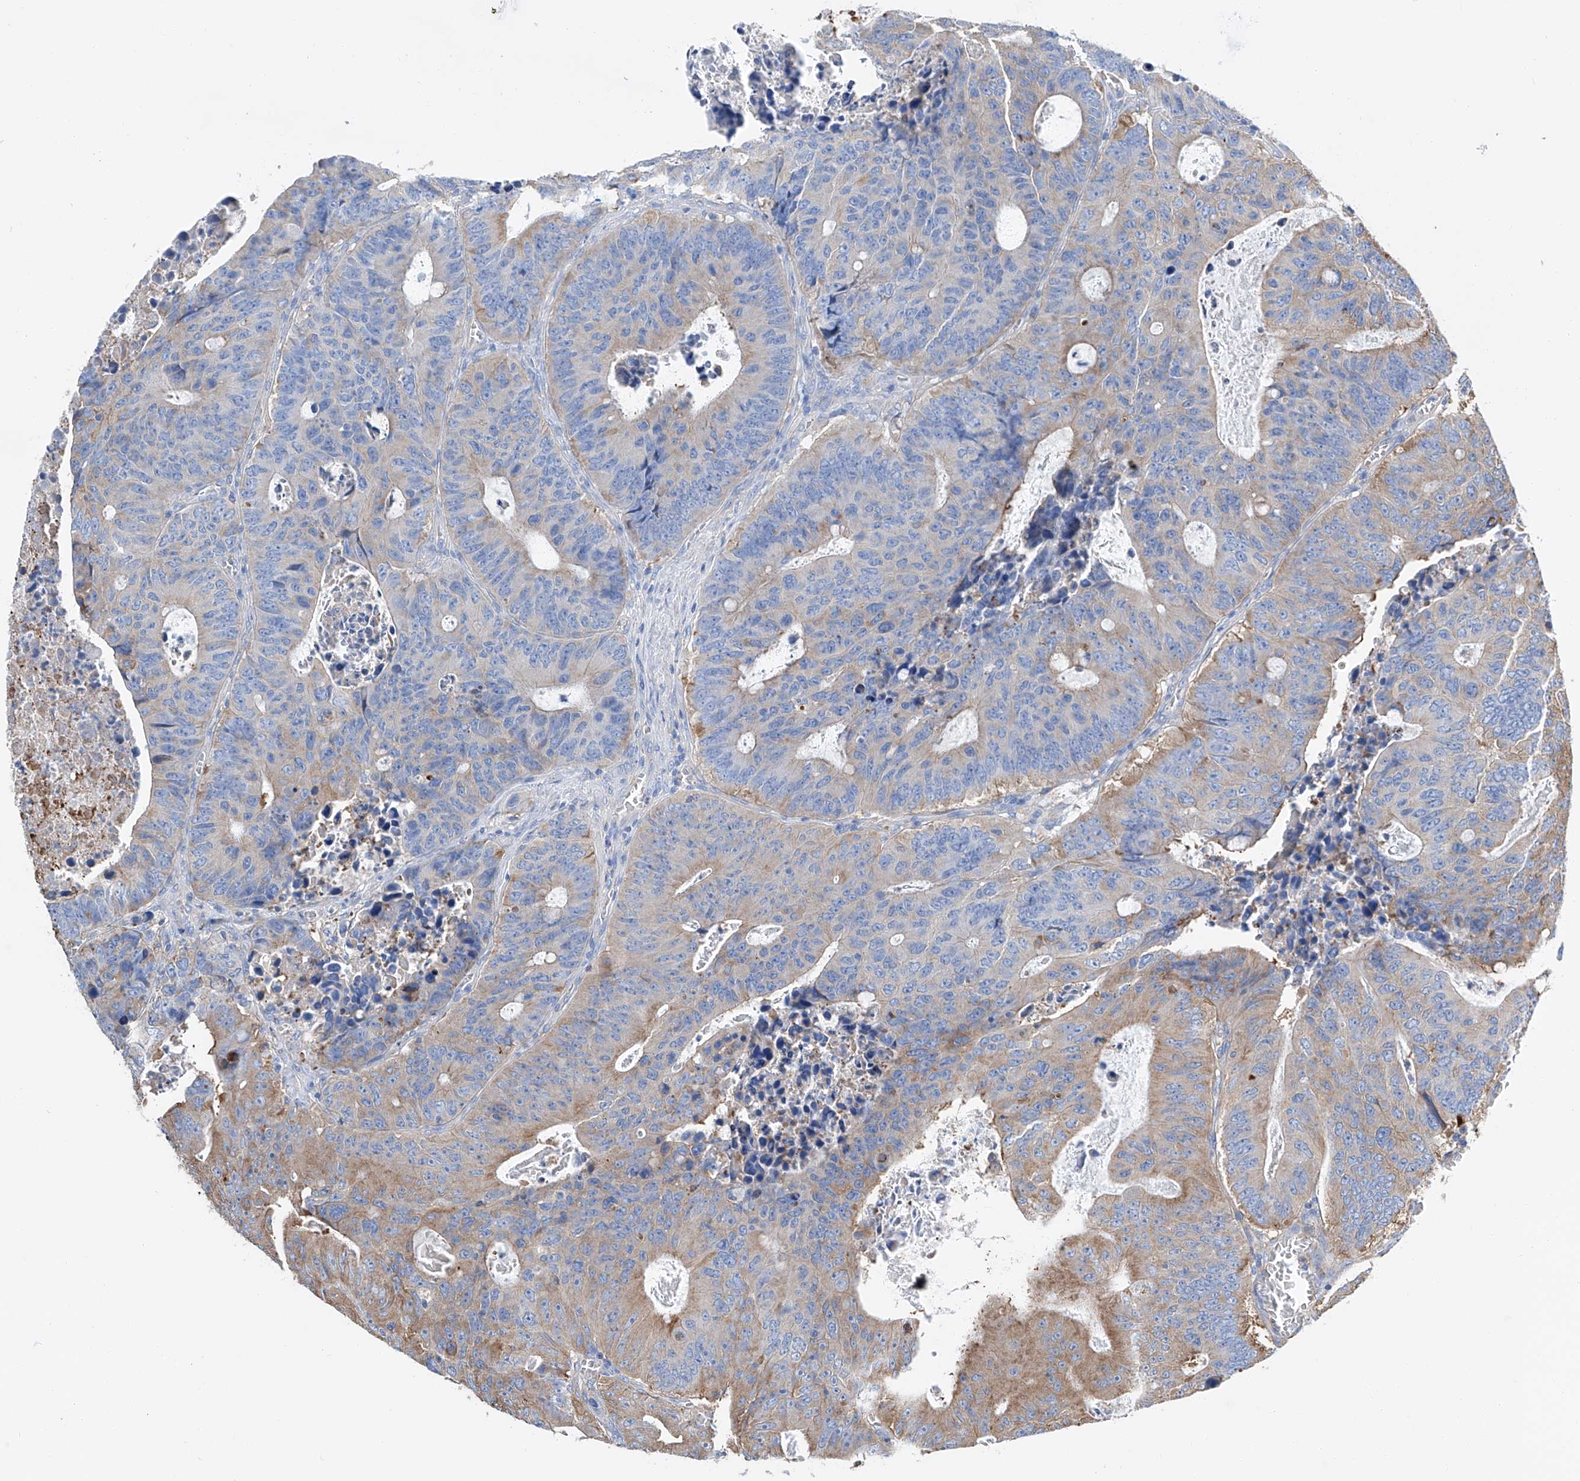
{"staining": {"intensity": "moderate", "quantity": "<25%", "location": "cytoplasmic/membranous"}, "tissue": "colorectal cancer", "cell_type": "Tumor cells", "image_type": "cancer", "snomed": [{"axis": "morphology", "description": "Adenocarcinoma, NOS"}, {"axis": "topography", "description": "Colon"}], "caption": "A histopathology image of adenocarcinoma (colorectal) stained for a protein shows moderate cytoplasmic/membranous brown staining in tumor cells. (Stains: DAB in brown, nuclei in blue, Microscopy: brightfield microscopy at high magnification).", "gene": "GPT", "patient": {"sex": "male", "age": 87}}